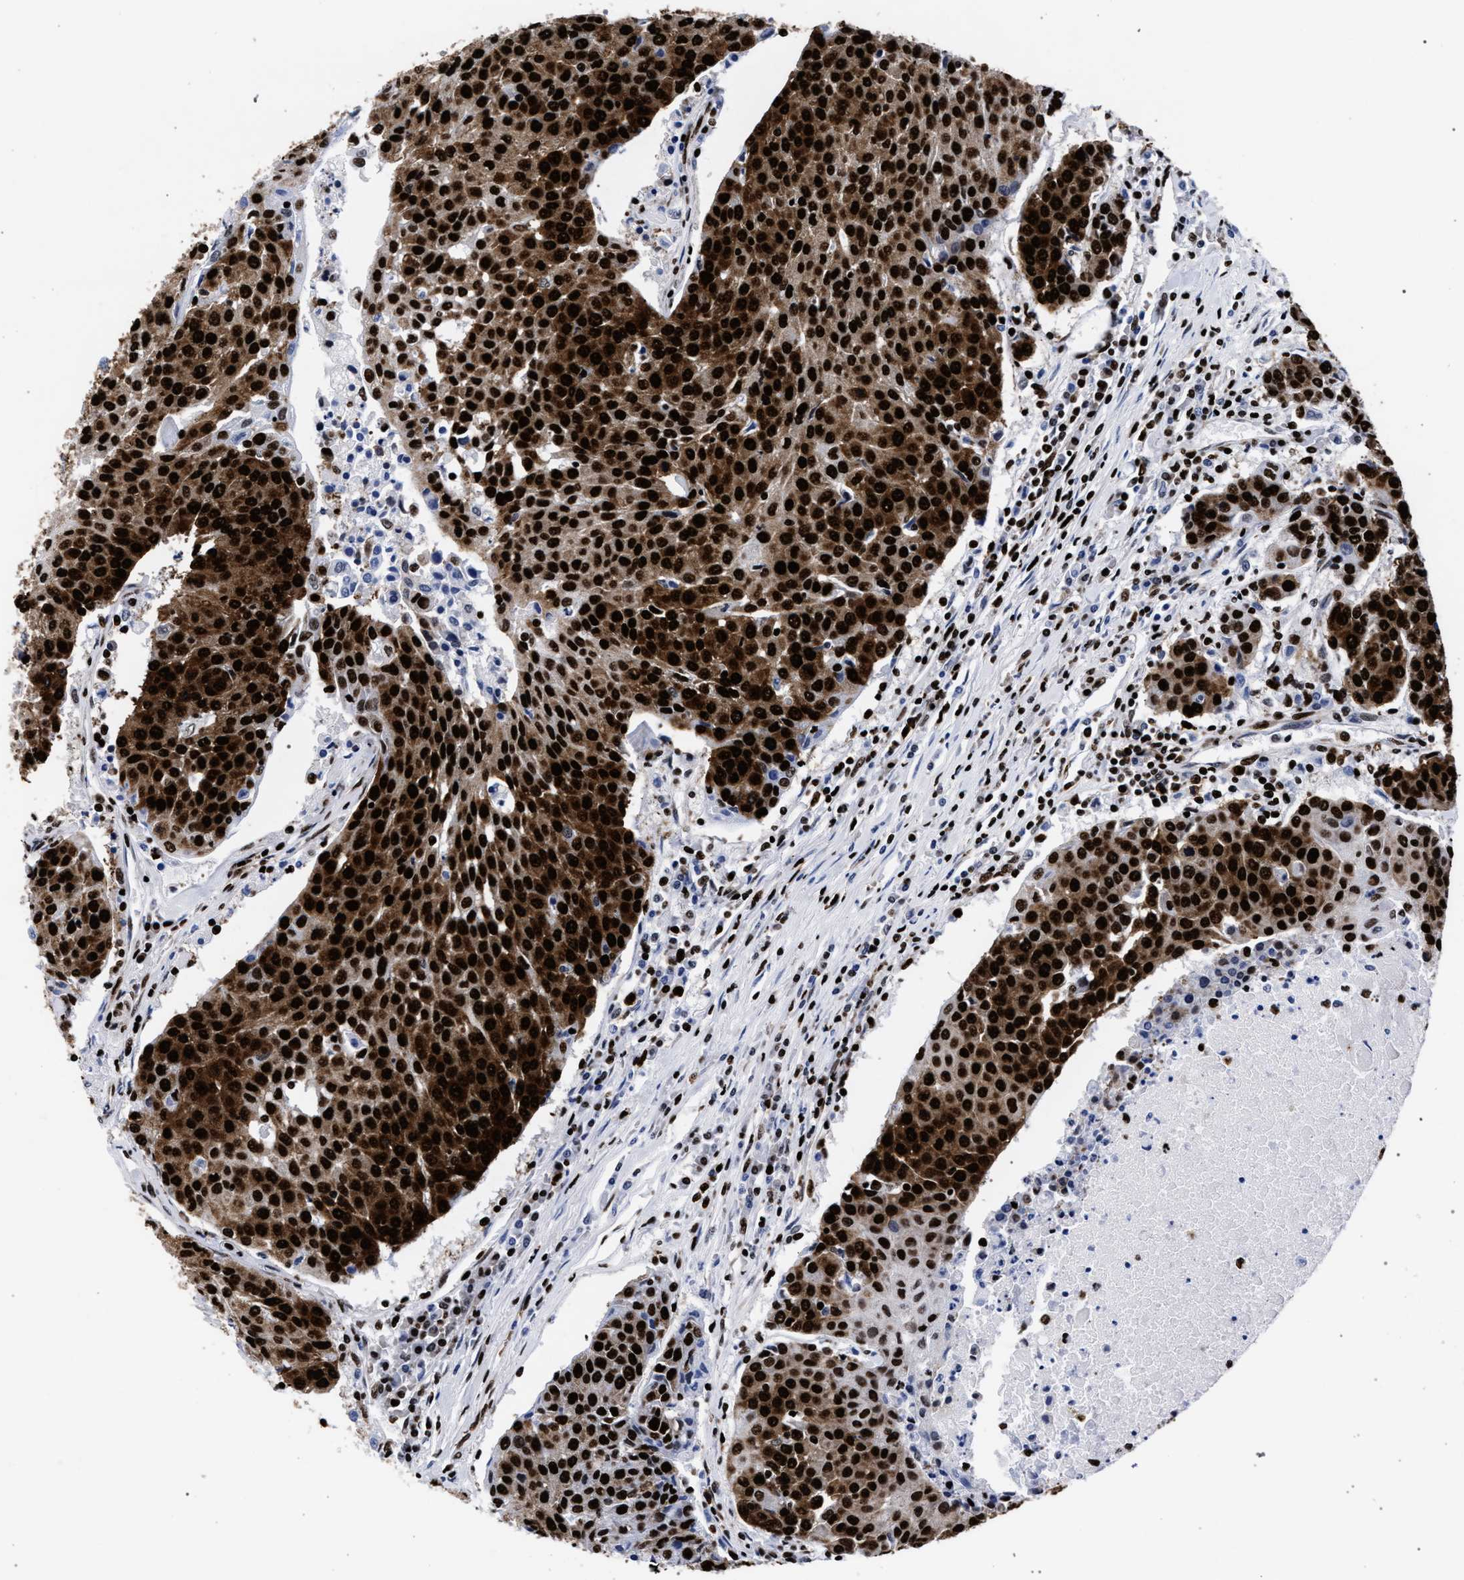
{"staining": {"intensity": "strong", "quantity": ">75%", "location": "cytoplasmic/membranous,nuclear"}, "tissue": "urothelial cancer", "cell_type": "Tumor cells", "image_type": "cancer", "snomed": [{"axis": "morphology", "description": "Urothelial carcinoma, High grade"}, {"axis": "topography", "description": "Urinary bladder"}], "caption": "IHC staining of high-grade urothelial carcinoma, which displays high levels of strong cytoplasmic/membranous and nuclear positivity in about >75% of tumor cells indicating strong cytoplasmic/membranous and nuclear protein expression. The staining was performed using DAB (brown) for protein detection and nuclei were counterstained in hematoxylin (blue).", "gene": "HNRNPA1", "patient": {"sex": "female", "age": 85}}